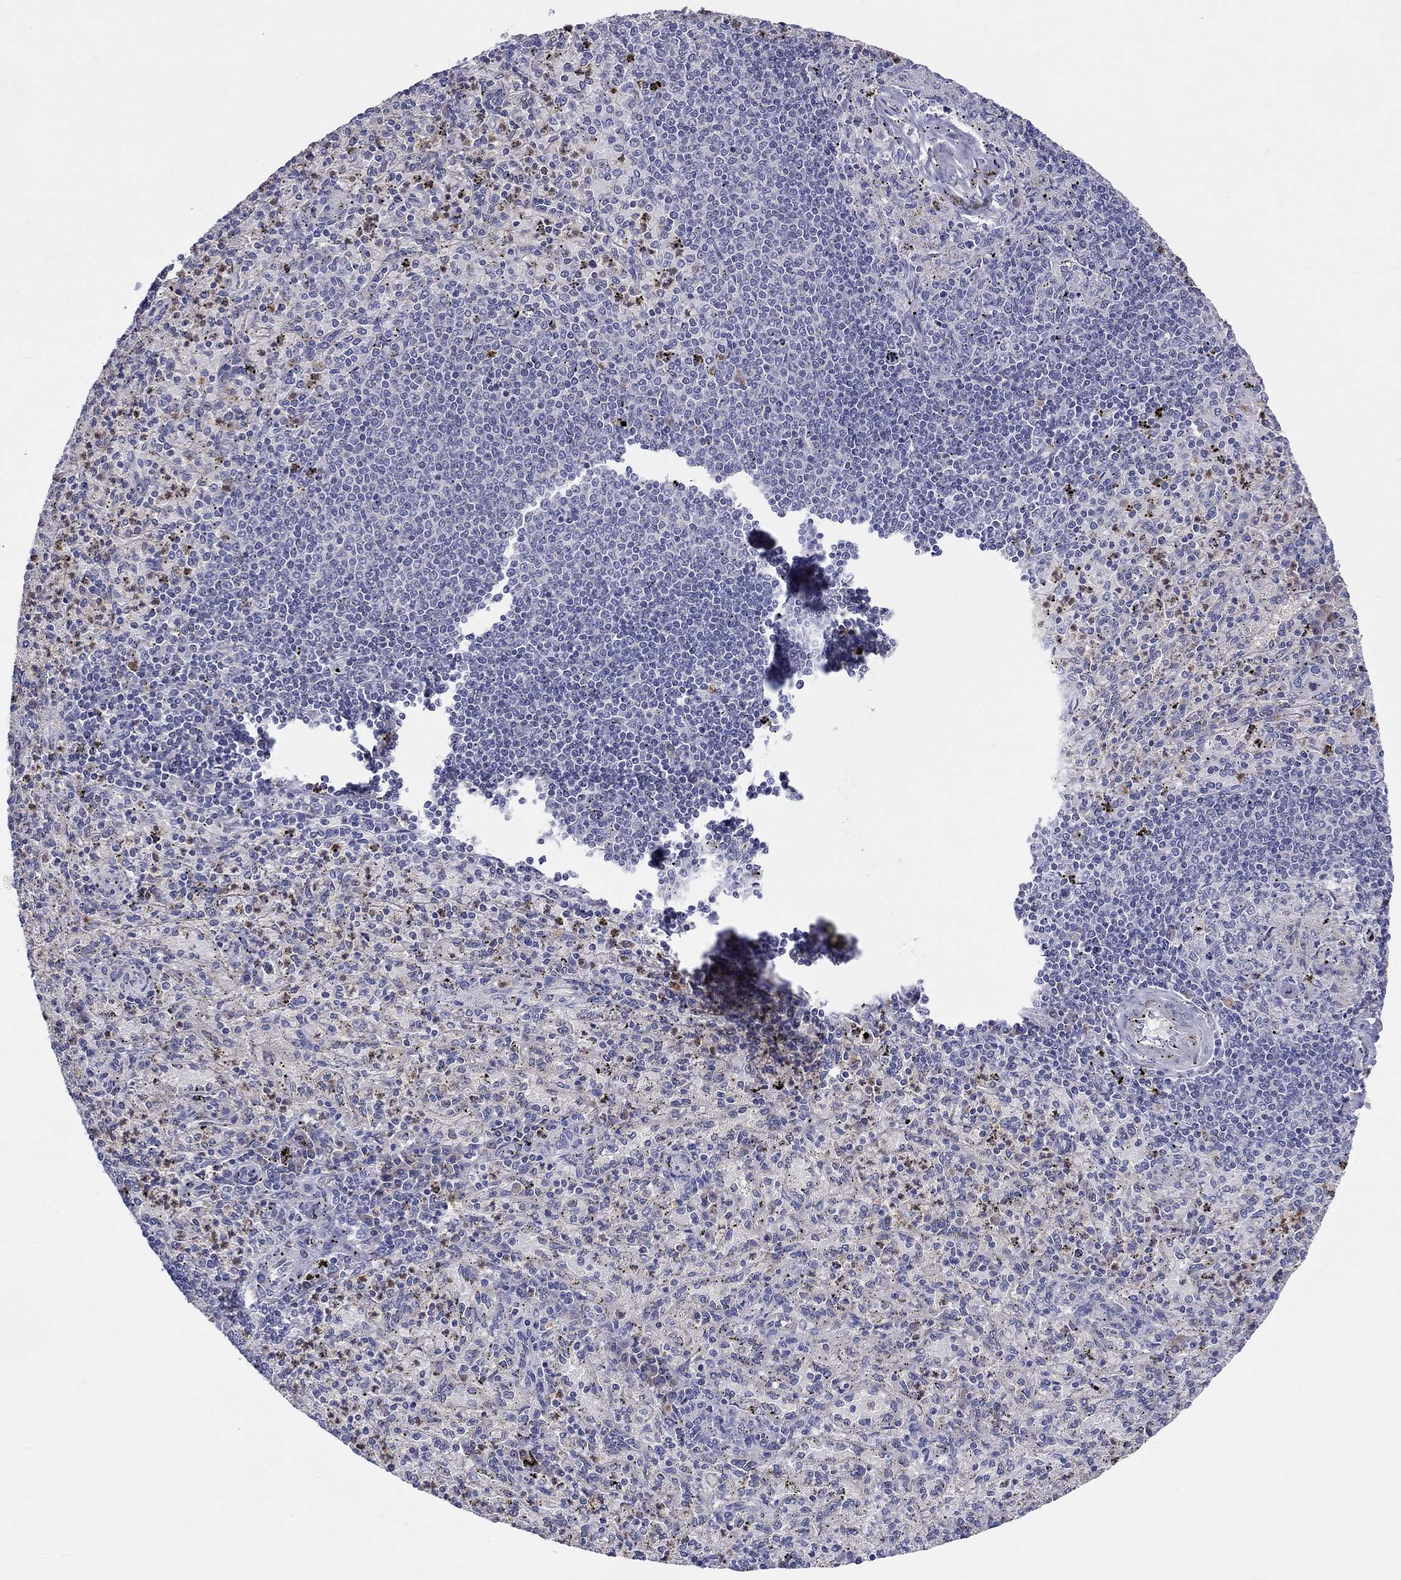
{"staining": {"intensity": "moderate", "quantity": "<25%", "location": "cytoplasmic/membranous"}, "tissue": "spleen", "cell_type": "Cells in red pulp", "image_type": "normal", "snomed": [{"axis": "morphology", "description": "Normal tissue, NOS"}, {"axis": "topography", "description": "Spleen"}], "caption": "IHC staining of benign spleen, which shows low levels of moderate cytoplasmic/membranous positivity in about <25% of cells in red pulp indicating moderate cytoplasmic/membranous protein positivity. The staining was performed using DAB (3,3'-diaminobenzidine) (brown) for protein detection and nuclei were counterstained in hematoxylin (blue).", "gene": "ABCG4", "patient": {"sex": "male", "age": 60}}